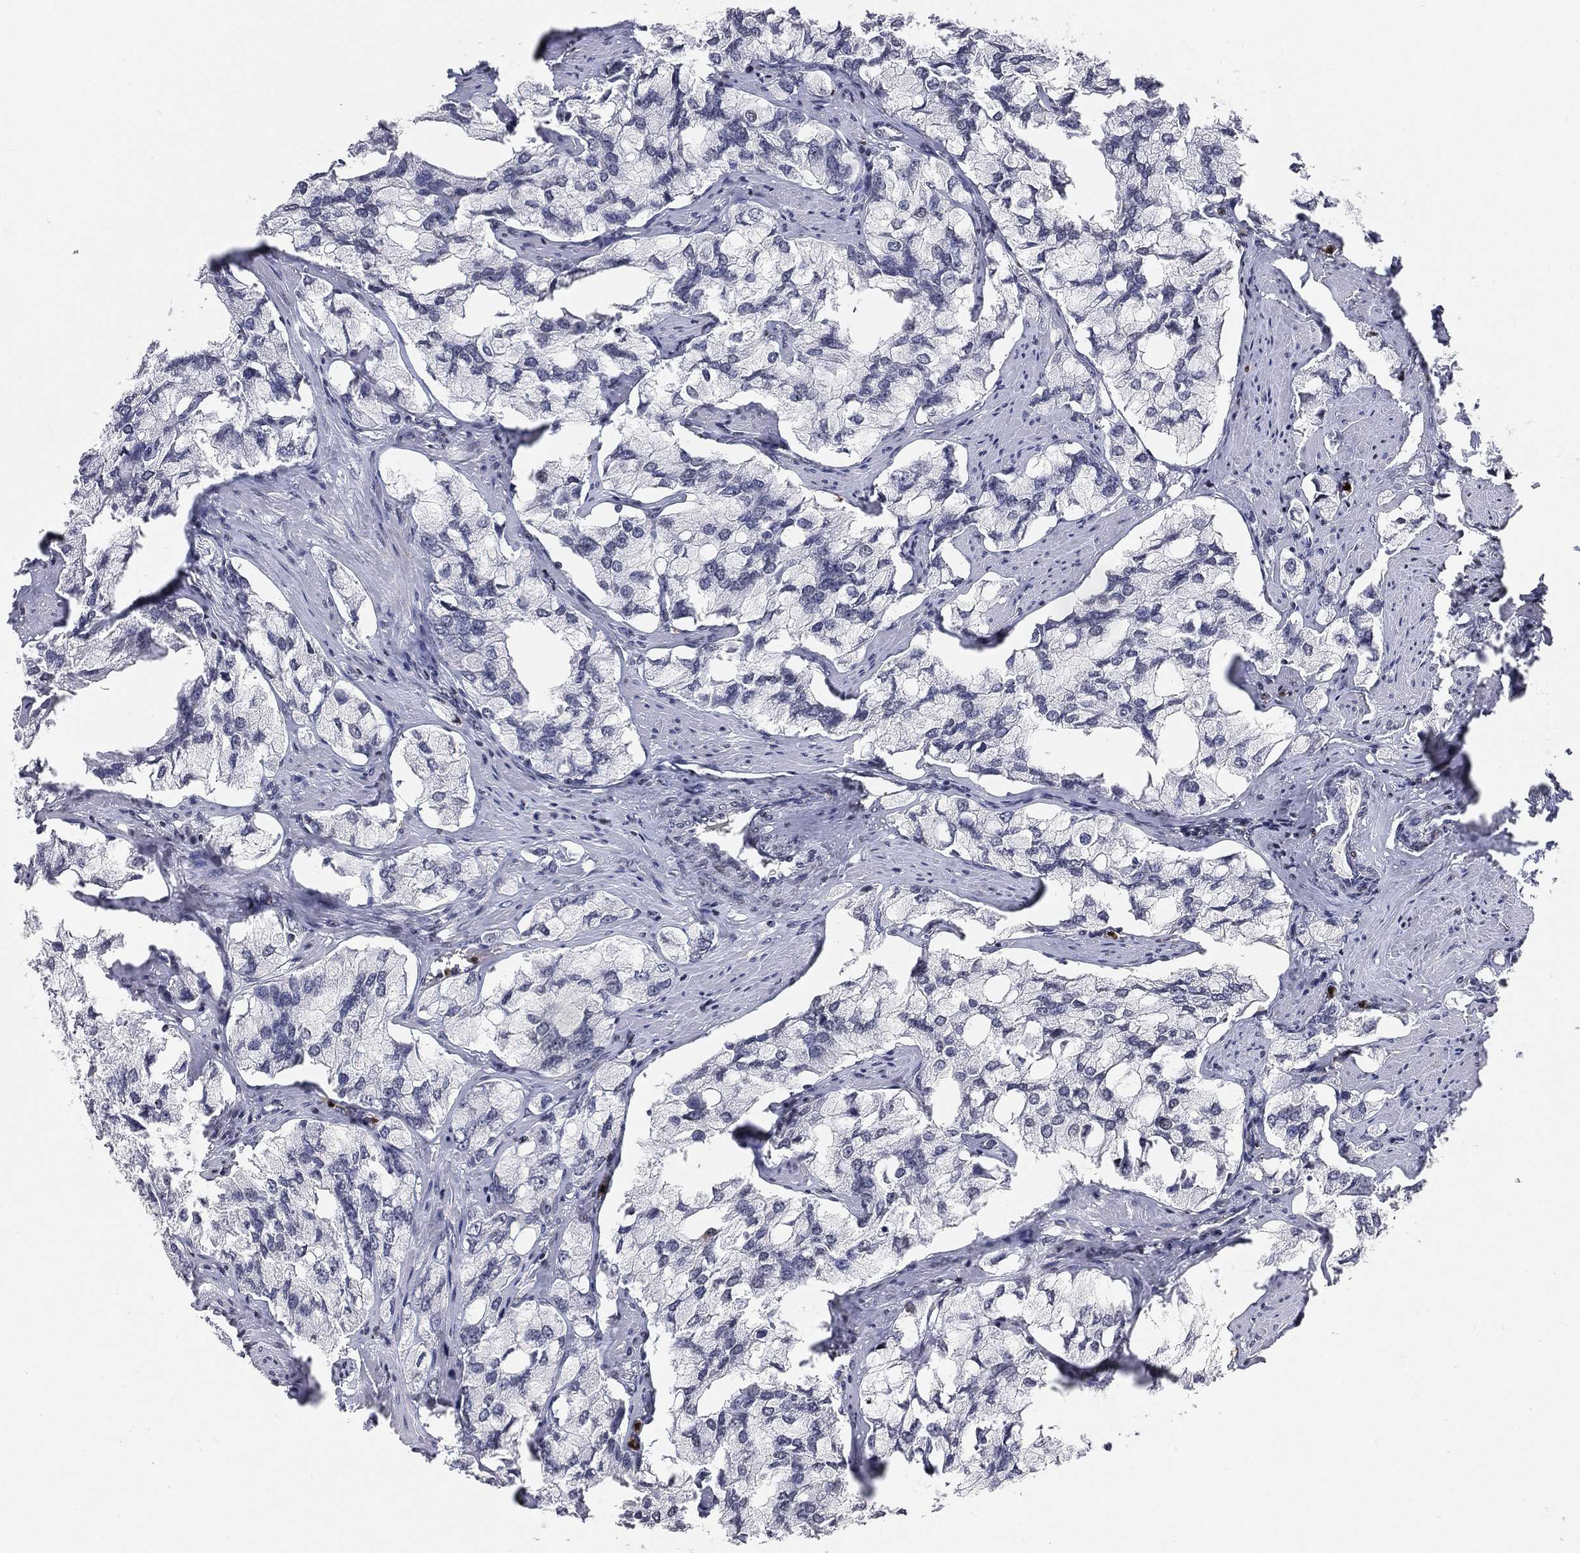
{"staining": {"intensity": "negative", "quantity": "none", "location": "none"}, "tissue": "prostate cancer", "cell_type": "Tumor cells", "image_type": "cancer", "snomed": [{"axis": "morphology", "description": "Adenocarcinoma, NOS"}, {"axis": "topography", "description": "Prostate and seminal vesicle, NOS"}, {"axis": "topography", "description": "Prostate"}], "caption": "Immunohistochemical staining of human prostate adenocarcinoma shows no significant expression in tumor cells.", "gene": "ARG1", "patient": {"sex": "male", "age": 64}}